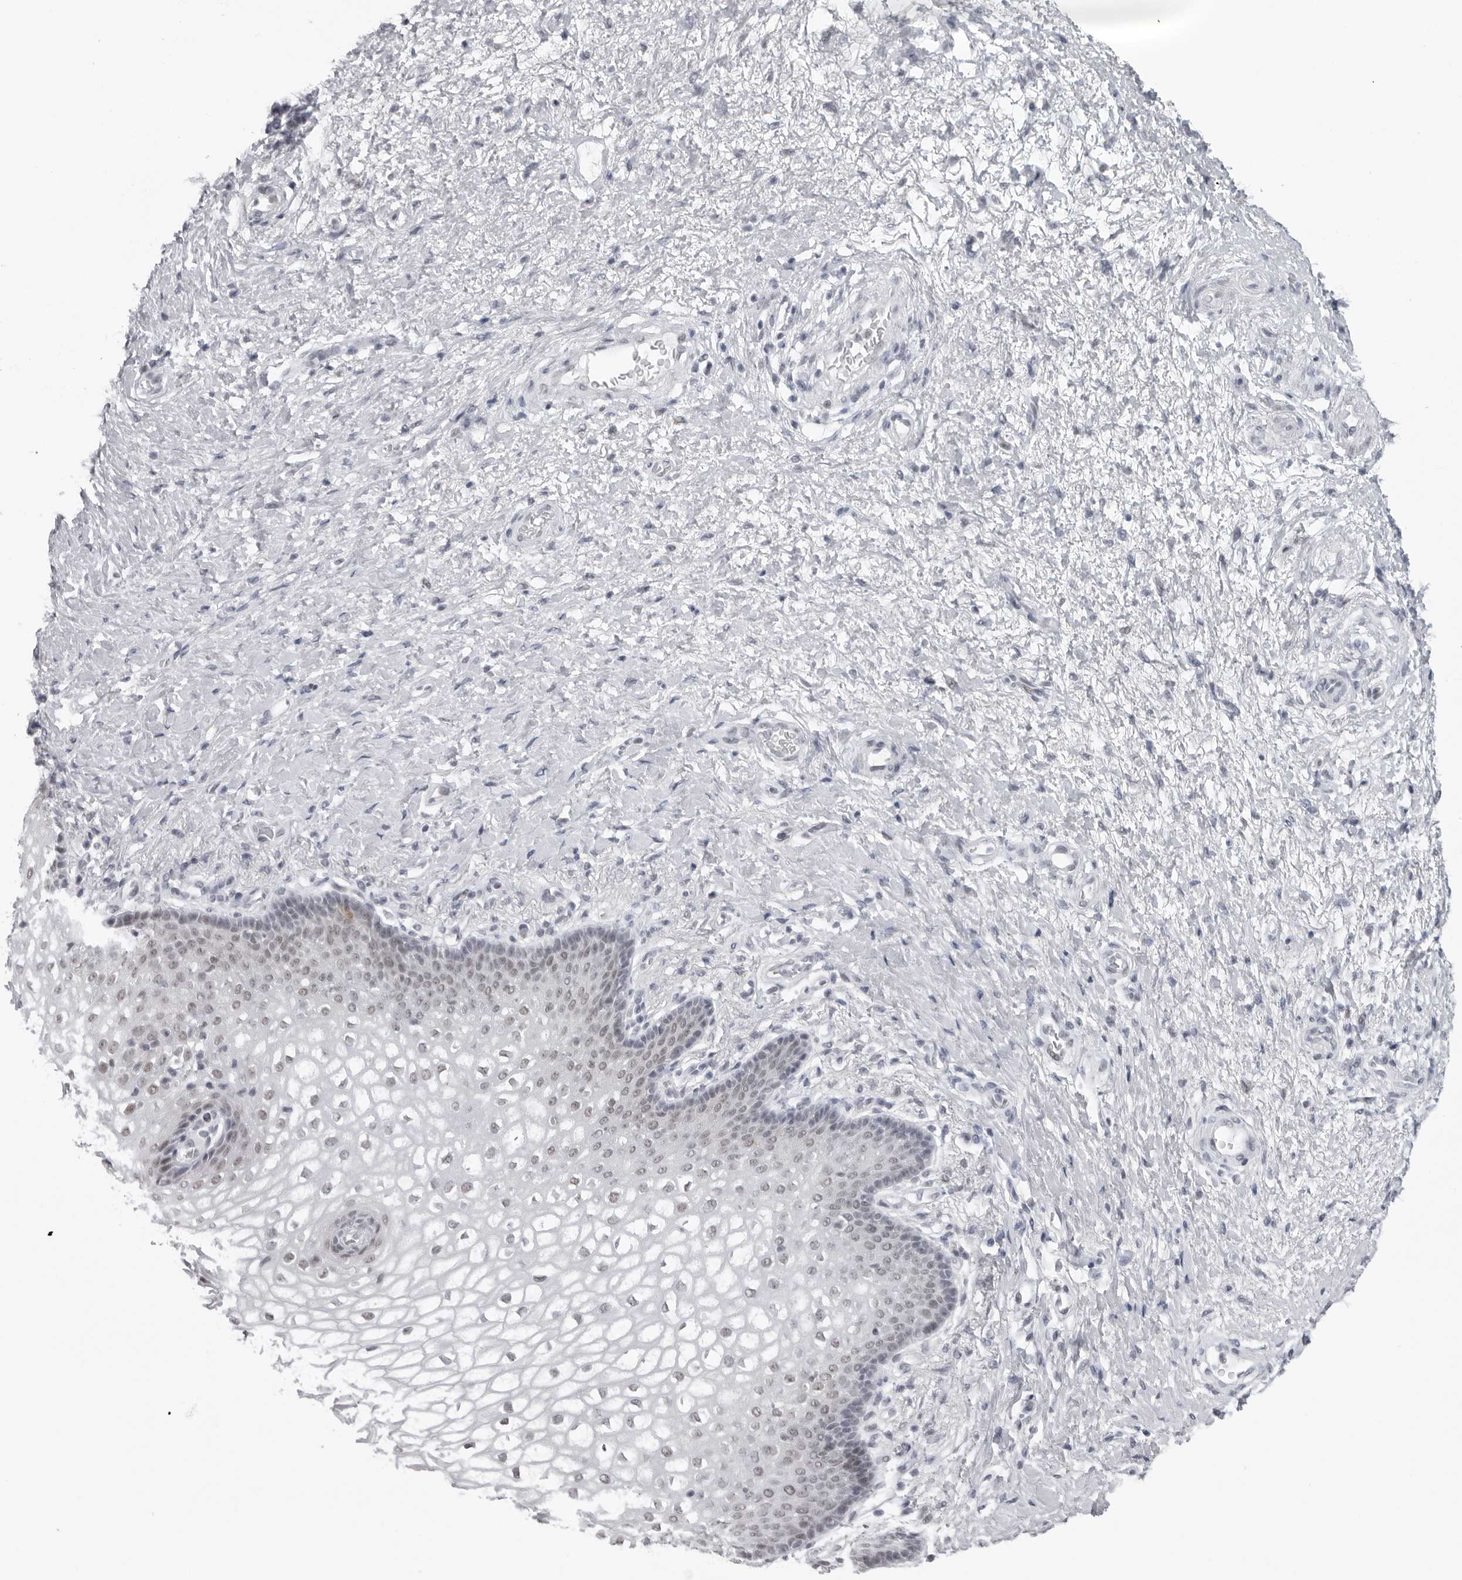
{"staining": {"intensity": "weak", "quantity": "25%-75%", "location": "nuclear"}, "tissue": "vagina", "cell_type": "Squamous epithelial cells", "image_type": "normal", "snomed": [{"axis": "morphology", "description": "Normal tissue, NOS"}, {"axis": "topography", "description": "Vagina"}], "caption": "Weak nuclear staining is seen in about 25%-75% of squamous epithelial cells in benign vagina.", "gene": "ESPN", "patient": {"sex": "female", "age": 60}}